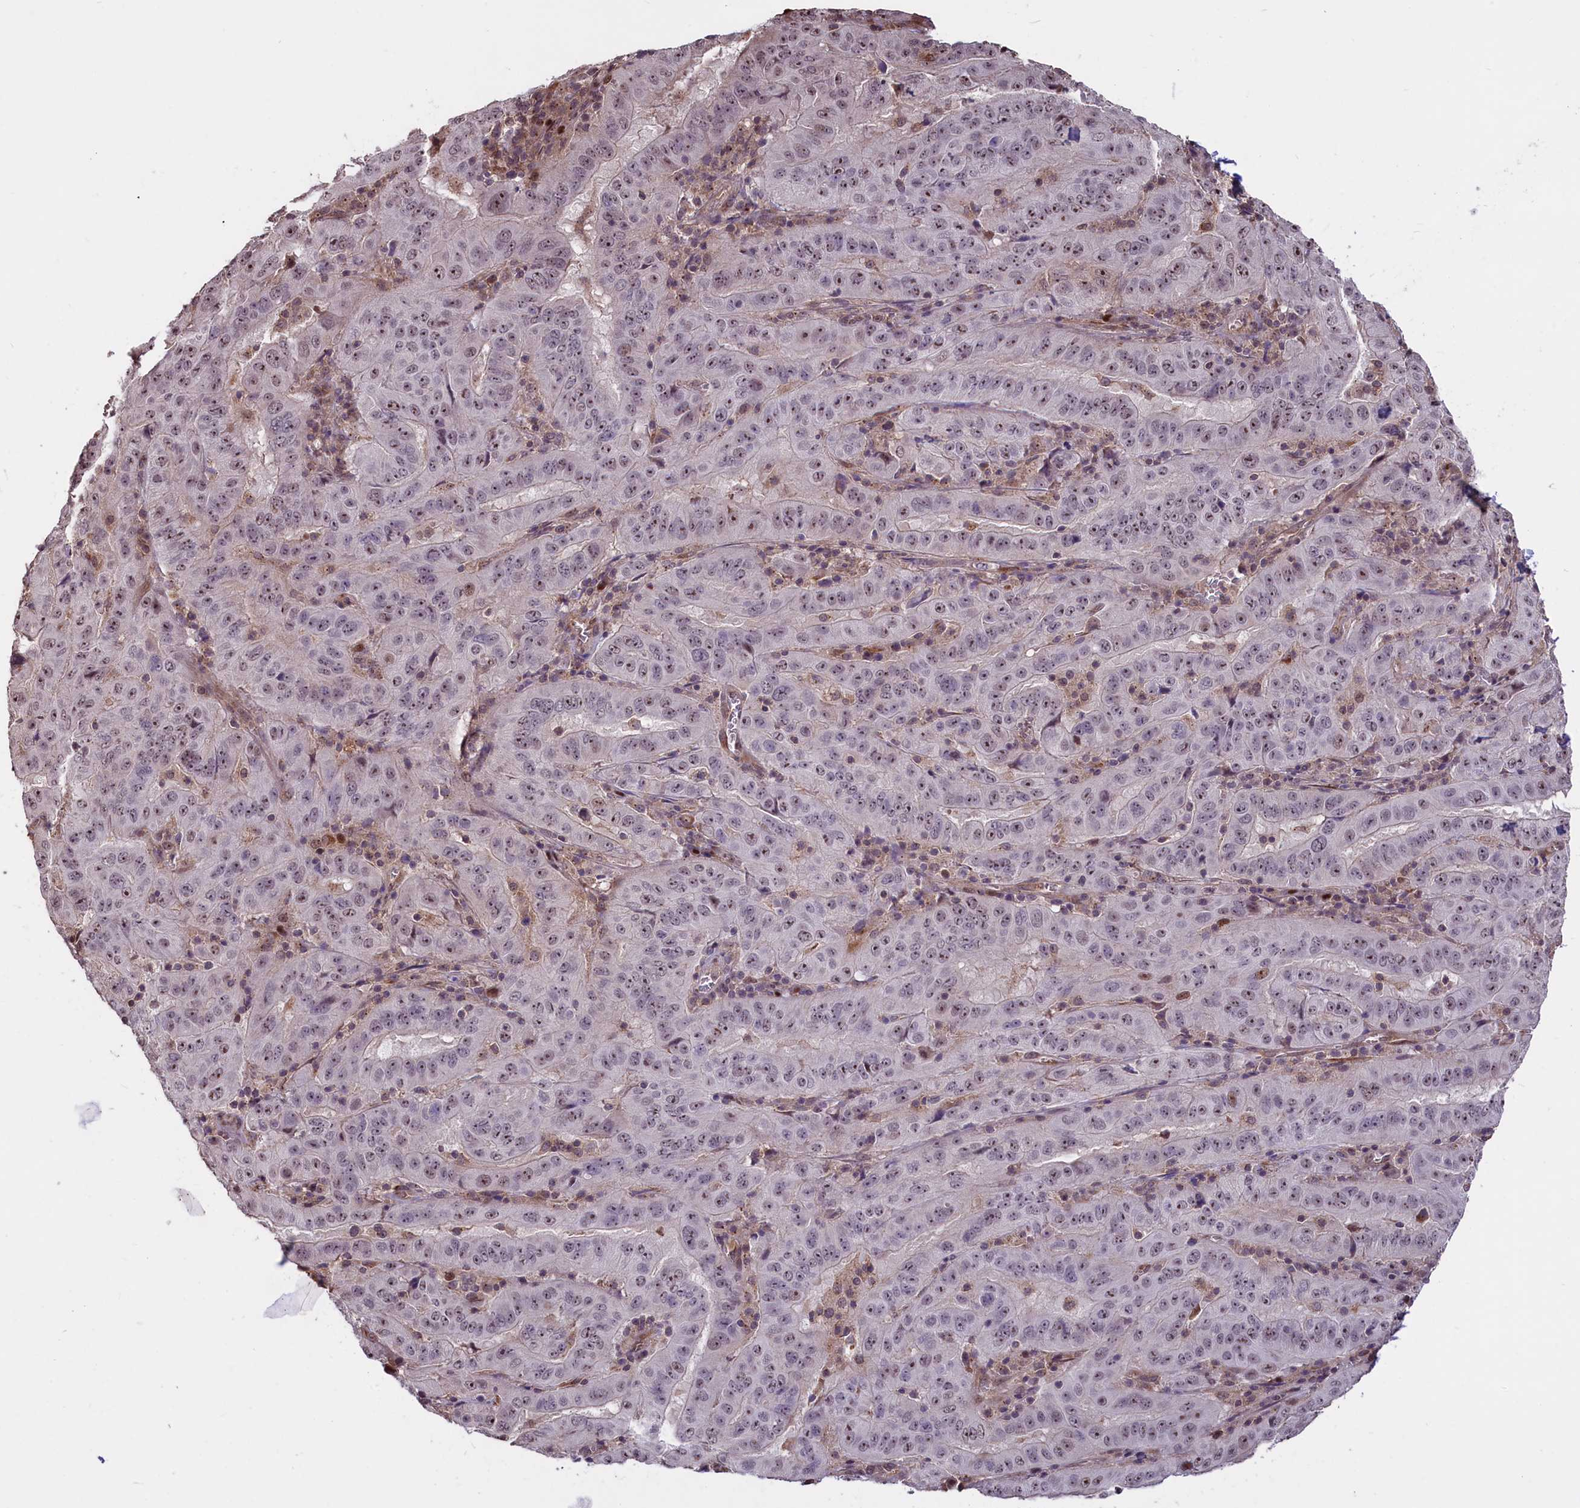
{"staining": {"intensity": "moderate", "quantity": "25%-75%", "location": "nuclear"}, "tissue": "pancreatic cancer", "cell_type": "Tumor cells", "image_type": "cancer", "snomed": [{"axis": "morphology", "description": "Adenocarcinoma, NOS"}, {"axis": "topography", "description": "Pancreas"}], "caption": "Immunohistochemistry photomicrograph of neoplastic tissue: pancreatic cancer (adenocarcinoma) stained using immunohistochemistry displays medium levels of moderate protein expression localized specifically in the nuclear of tumor cells, appearing as a nuclear brown color.", "gene": "SHFL", "patient": {"sex": "male", "age": 63}}